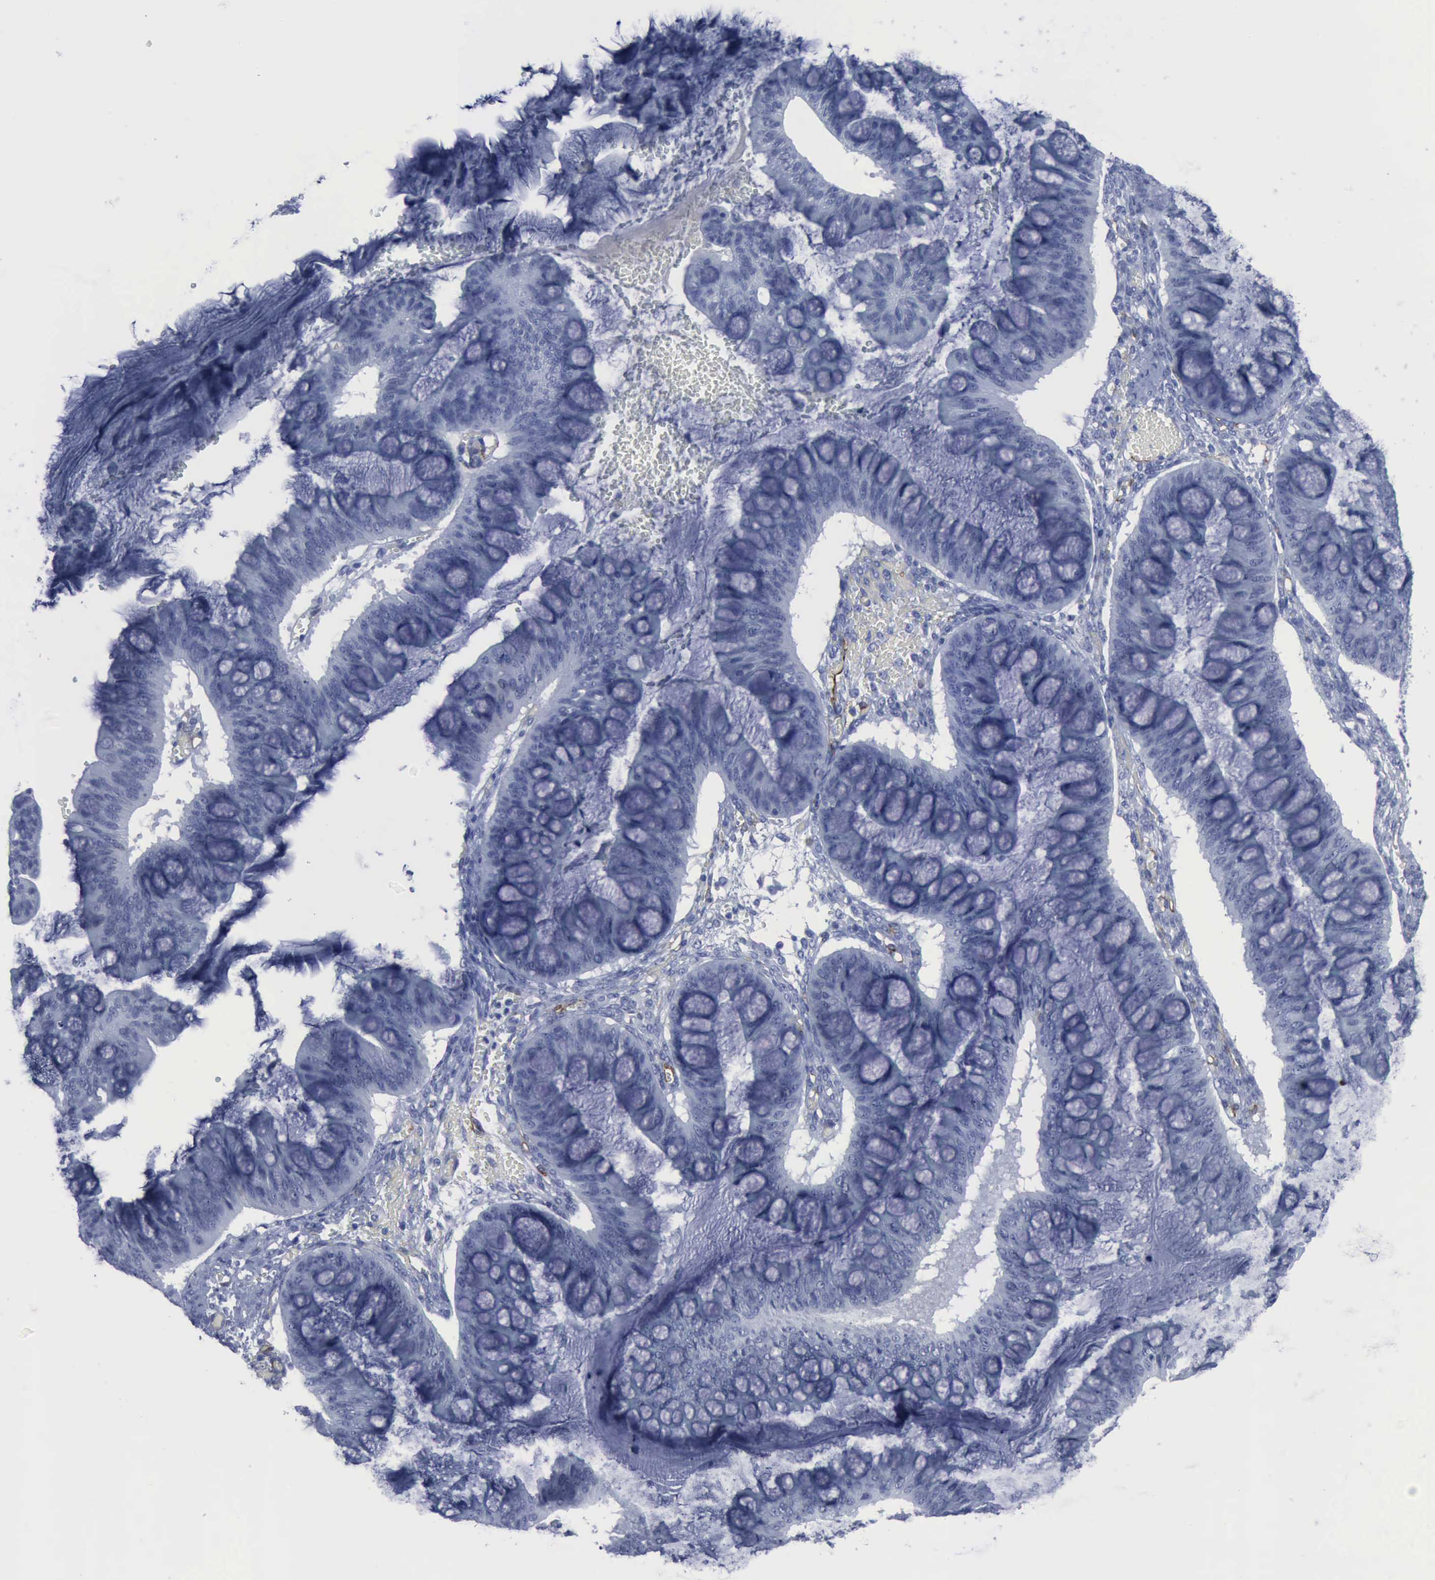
{"staining": {"intensity": "negative", "quantity": "none", "location": "none"}, "tissue": "ovarian cancer", "cell_type": "Tumor cells", "image_type": "cancer", "snomed": [{"axis": "morphology", "description": "Cystadenocarcinoma, mucinous, NOS"}, {"axis": "topography", "description": "Ovary"}], "caption": "Image shows no protein staining in tumor cells of ovarian cancer (mucinous cystadenocarcinoma) tissue.", "gene": "NGFR", "patient": {"sex": "female", "age": 73}}